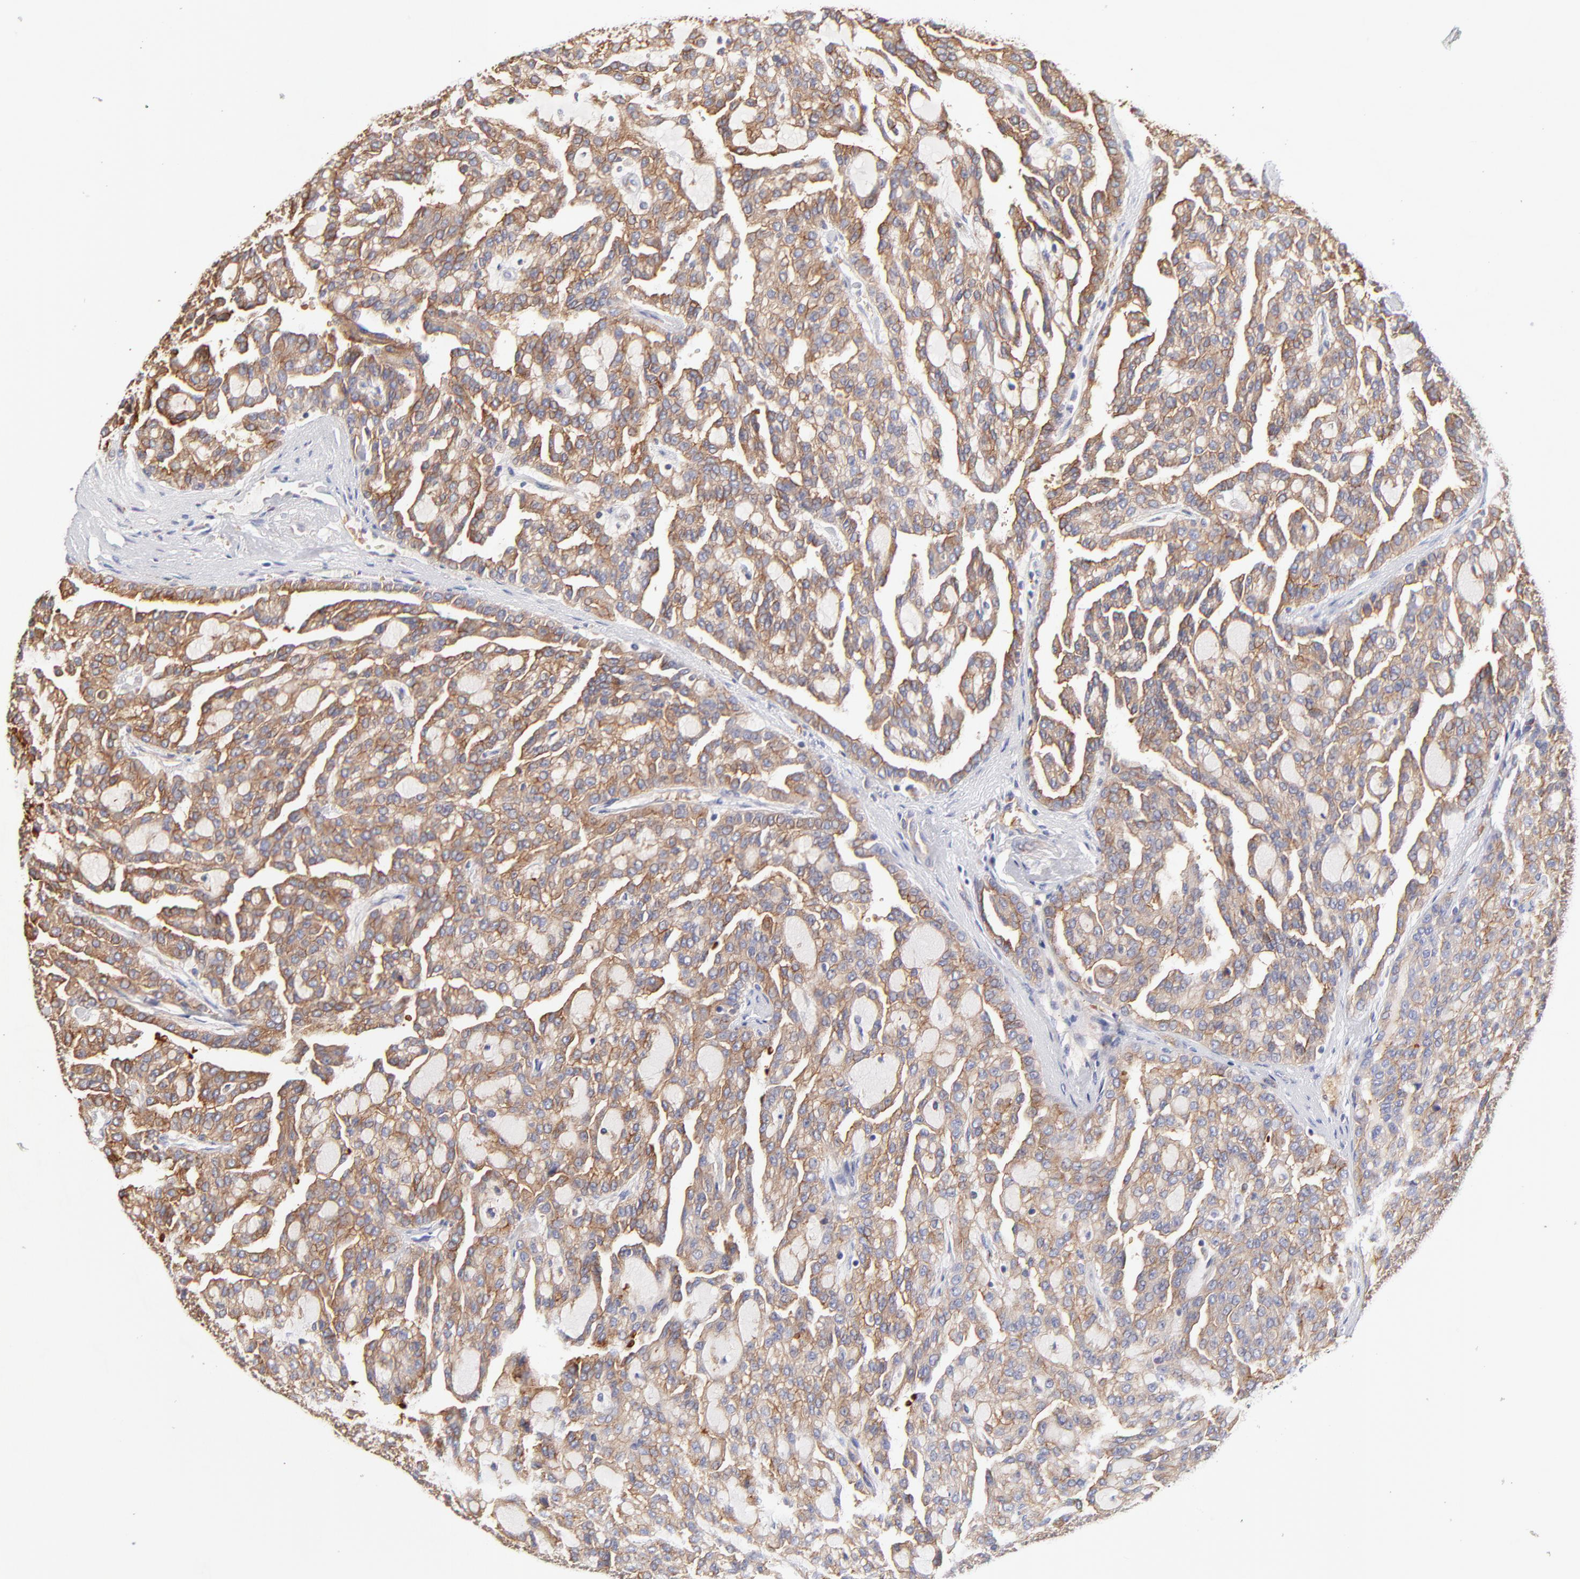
{"staining": {"intensity": "moderate", "quantity": "25%-75%", "location": "cytoplasmic/membranous"}, "tissue": "renal cancer", "cell_type": "Tumor cells", "image_type": "cancer", "snomed": [{"axis": "morphology", "description": "Adenocarcinoma, NOS"}, {"axis": "topography", "description": "Kidney"}], "caption": "A brown stain labels moderate cytoplasmic/membranous staining of a protein in human renal adenocarcinoma tumor cells.", "gene": "CD2AP", "patient": {"sex": "male", "age": 63}}